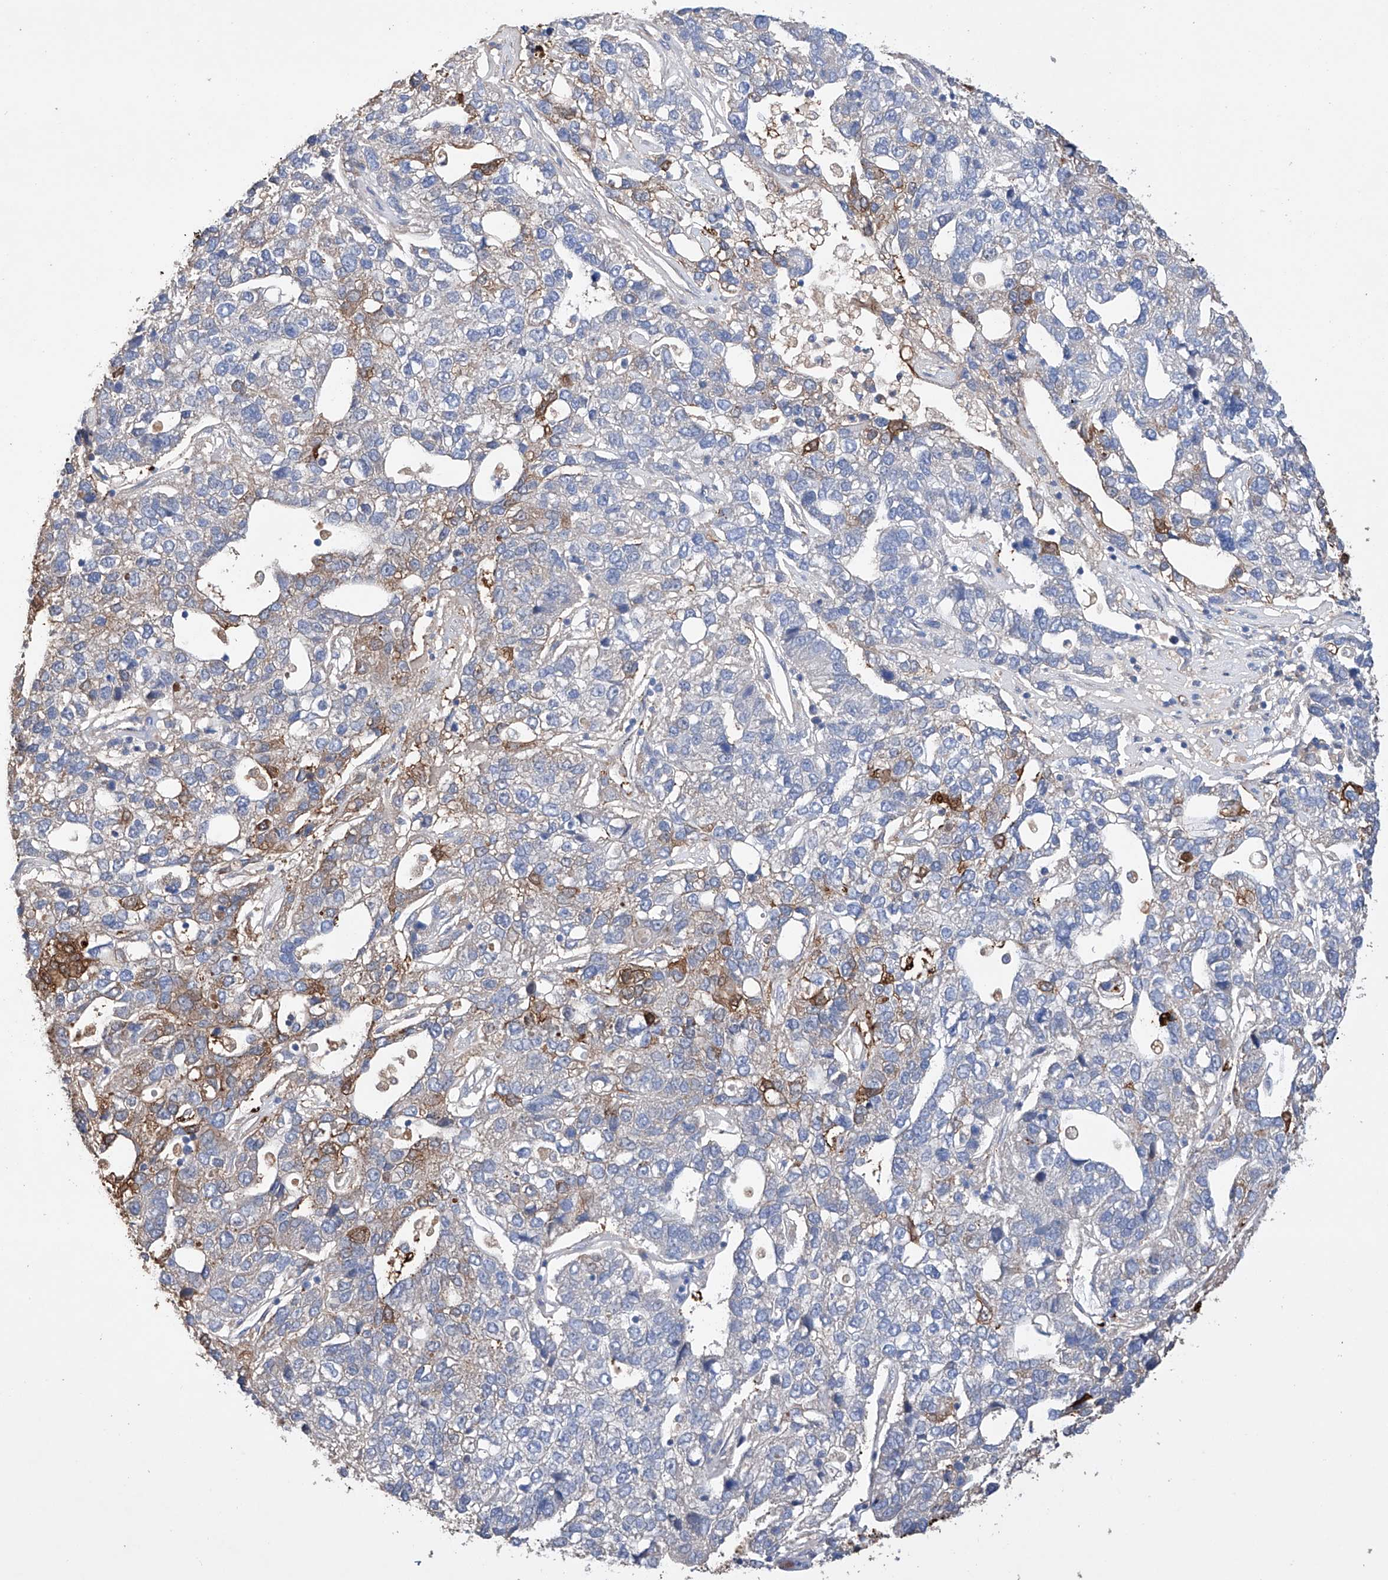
{"staining": {"intensity": "moderate", "quantity": "<25%", "location": "cytoplasmic/membranous"}, "tissue": "pancreatic cancer", "cell_type": "Tumor cells", "image_type": "cancer", "snomed": [{"axis": "morphology", "description": "Adenocarcinoma, NOS"}, {"axis": "topography", "description": "Pancreas"}], "caption": "Protein staining of pancreatic cancer (adenocarcinoma) tissue reveals moderate cytoplasmic/membranous positivity in about <25% of tumor cells. (brown staining indicates protein expression, while blue staining denotes nuclei).", "gene": "AFG1L", "patient": {"sex": "female", "age": 61}}